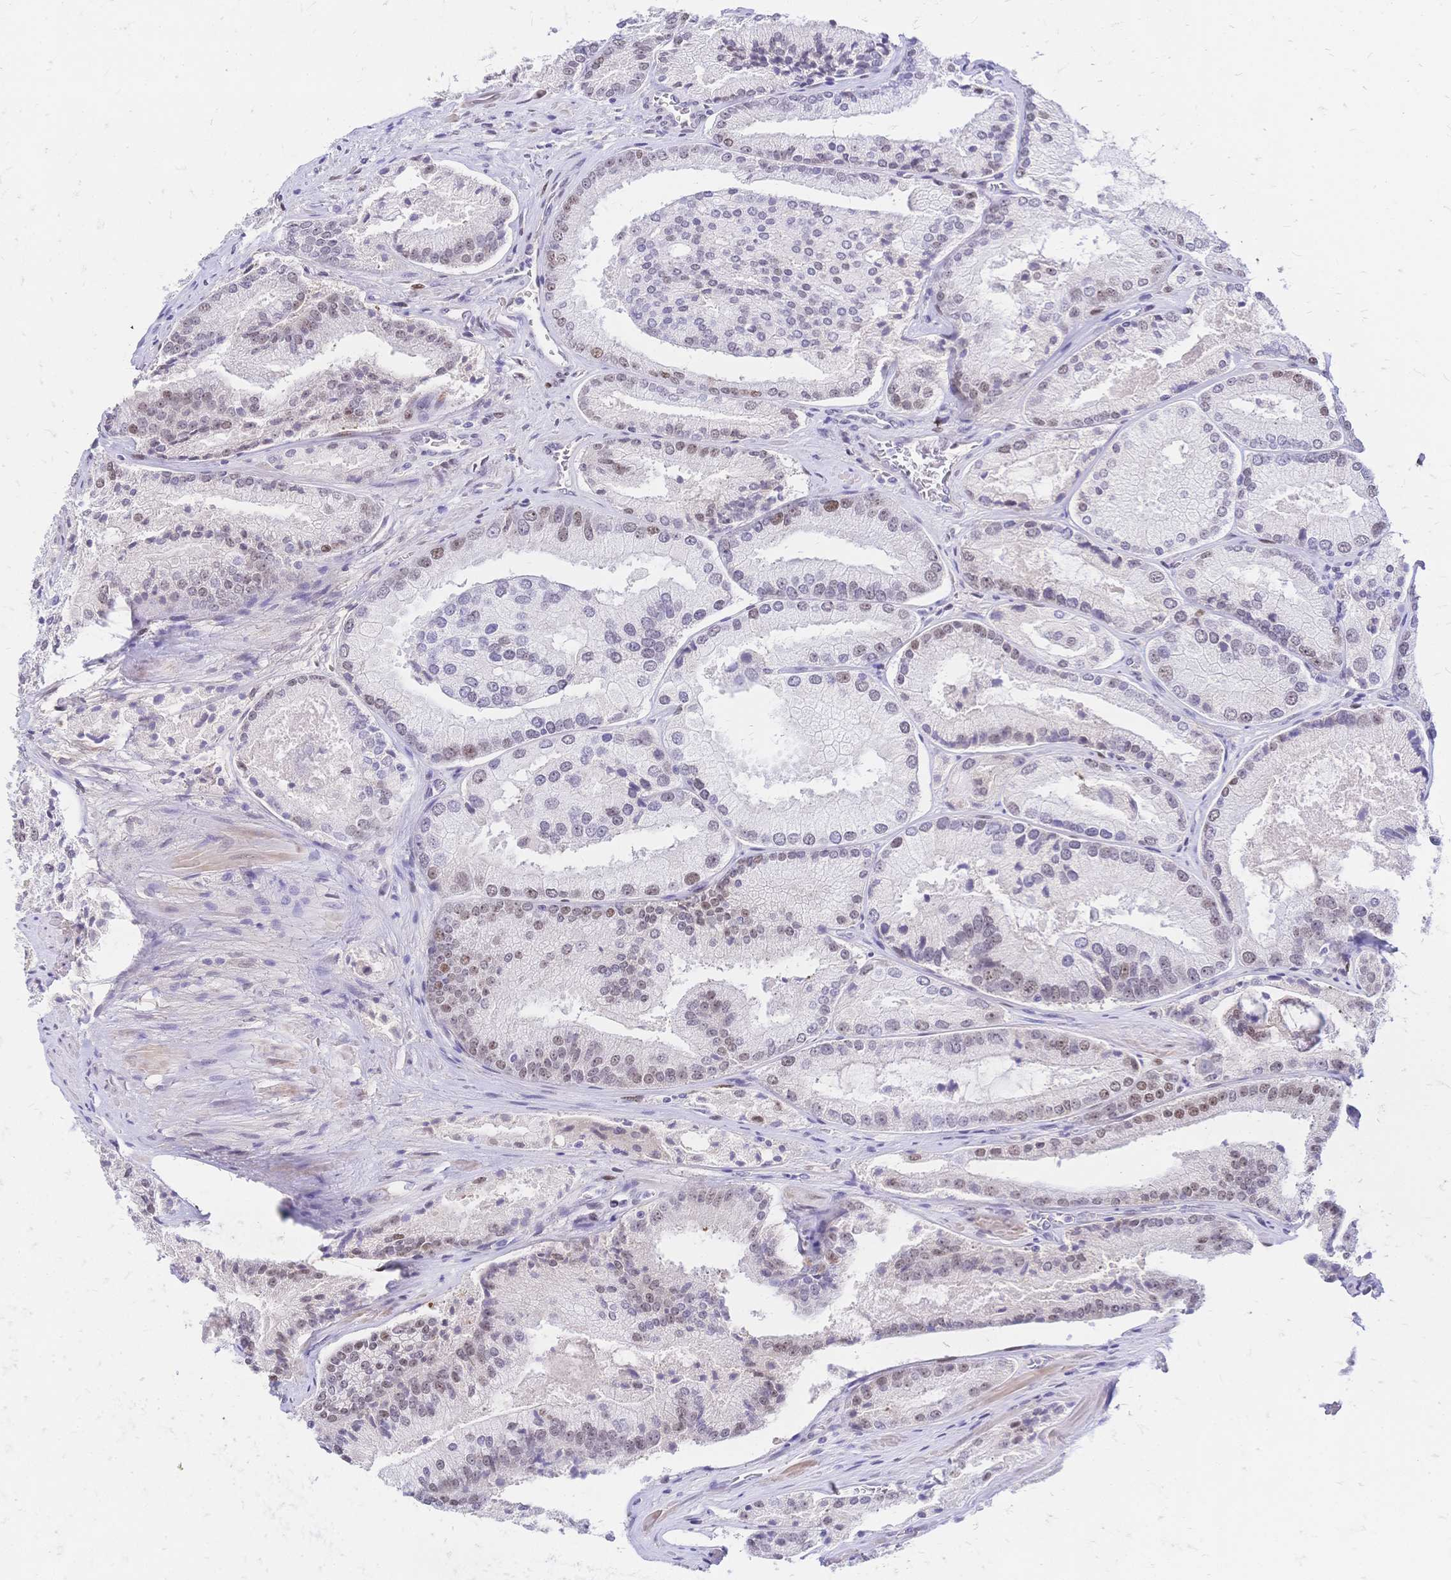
{"staining": {"intensity": "moderate", "quantity": "25%-75%", "location": "nuclear"}, "tissue": "prostate cancer", "cell_type": "Tumor cells", "image_type": "cancer", "snomed": [{"axis": "morphology", "description": "Adenocarcinoma, High grade"}, {"axis": "topography", "description": "Prostate"}], "caption": "Protein expression by immunohistochemistry shows moderate nuclear staining in about 25%-75% of tumor cells in prostate cancer (high-grade adenocarcinoma).", "gene": "NFIC", "patient": {"sex": "male", "age": 73}}